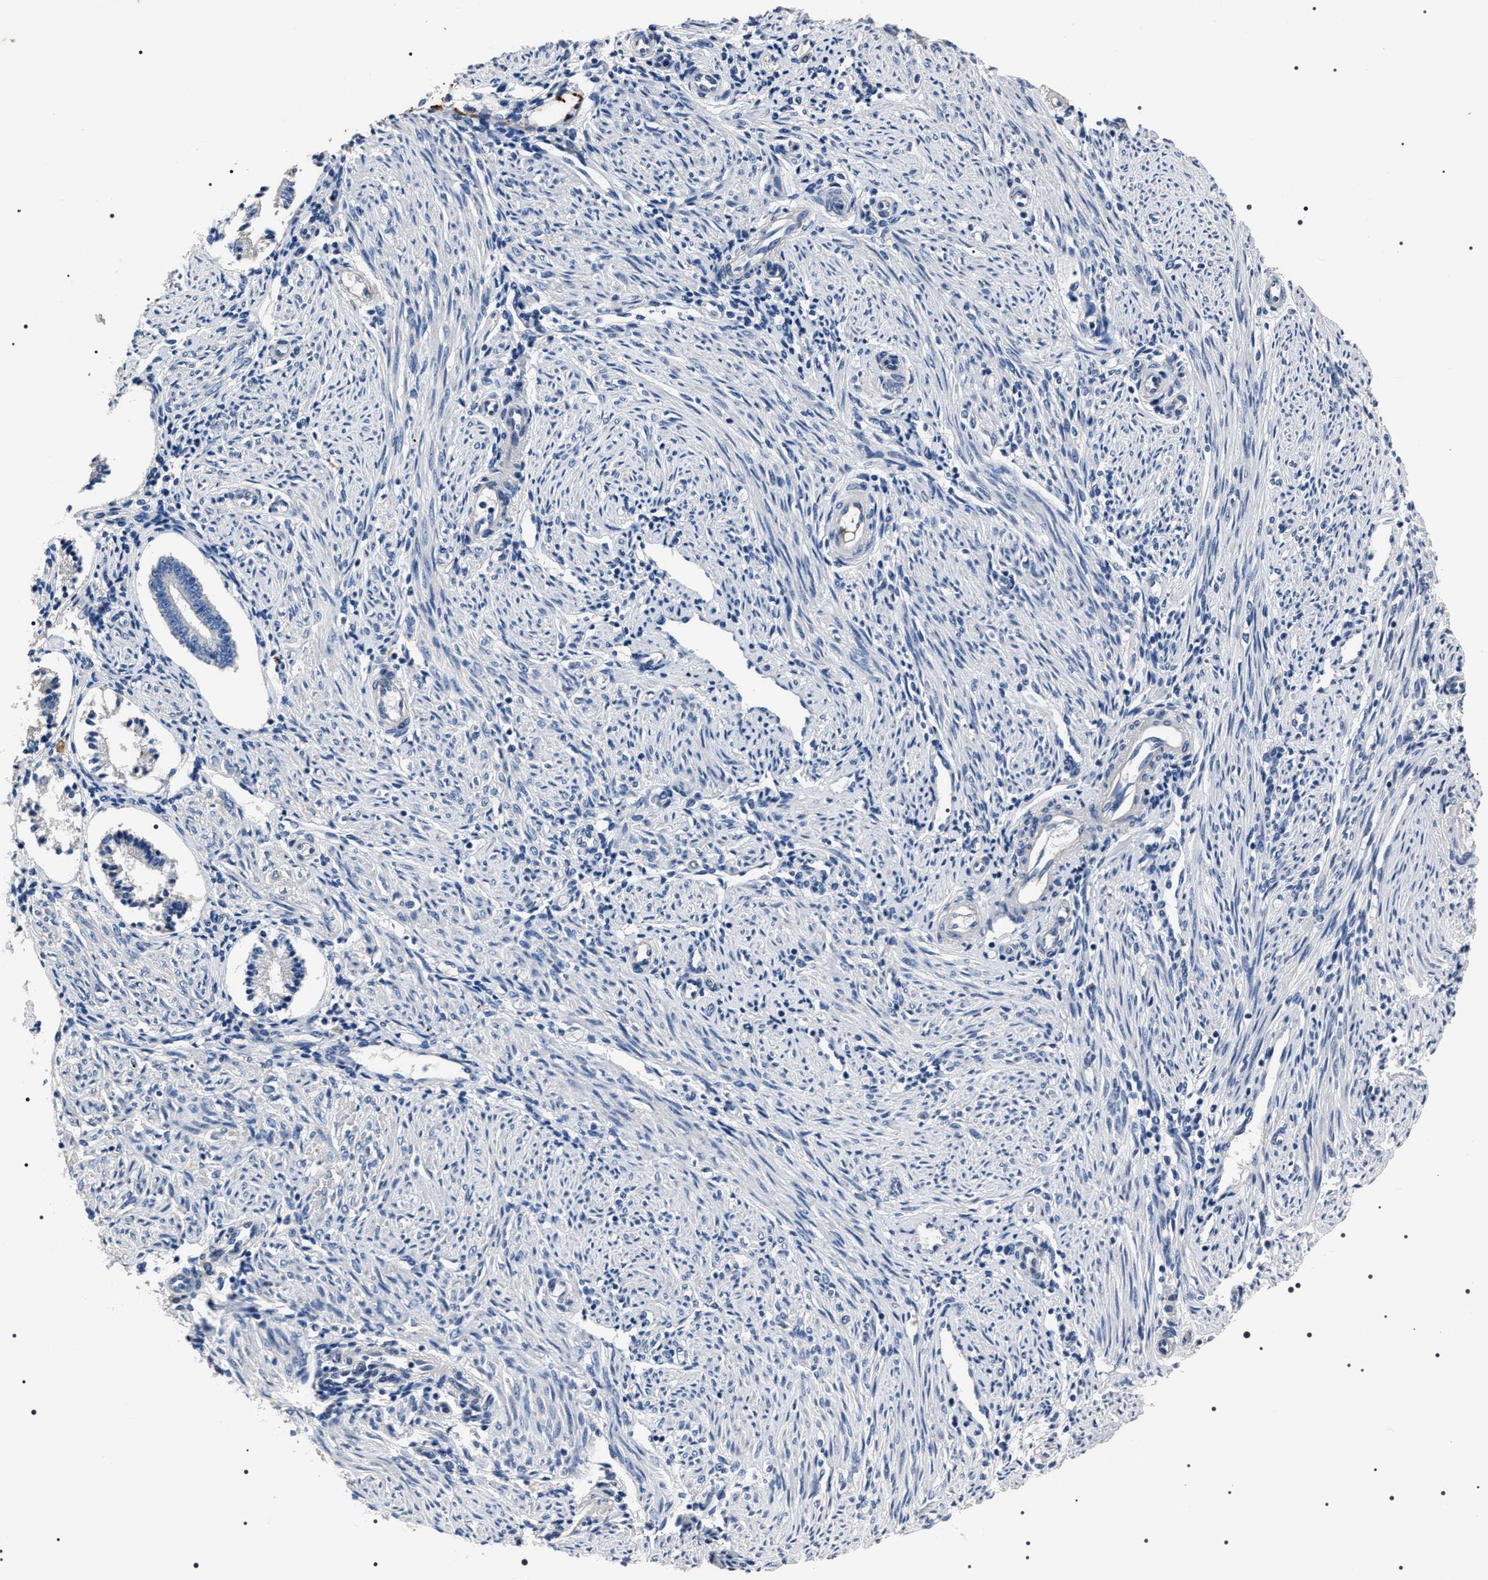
{"staining": {"intensity": "negative", "quantity": "none", "location": "none"}, "tissue": "endometrium", "cell_type": "Cells in endometrial stroma", "image_type": "normal", "snomed": [{"axis": "morphology", "description": "Normal tissue, NOS"}, {"axis": "topography", "description": "Endometrium"}], "caption": "IHC of normal endometrium exhibits no staining in cells in endometrial stroma. (DAB IHC with hematoxylin counter stain).", "gene": "TRIM54", "patient": {"sex": "female", "age": 42}}